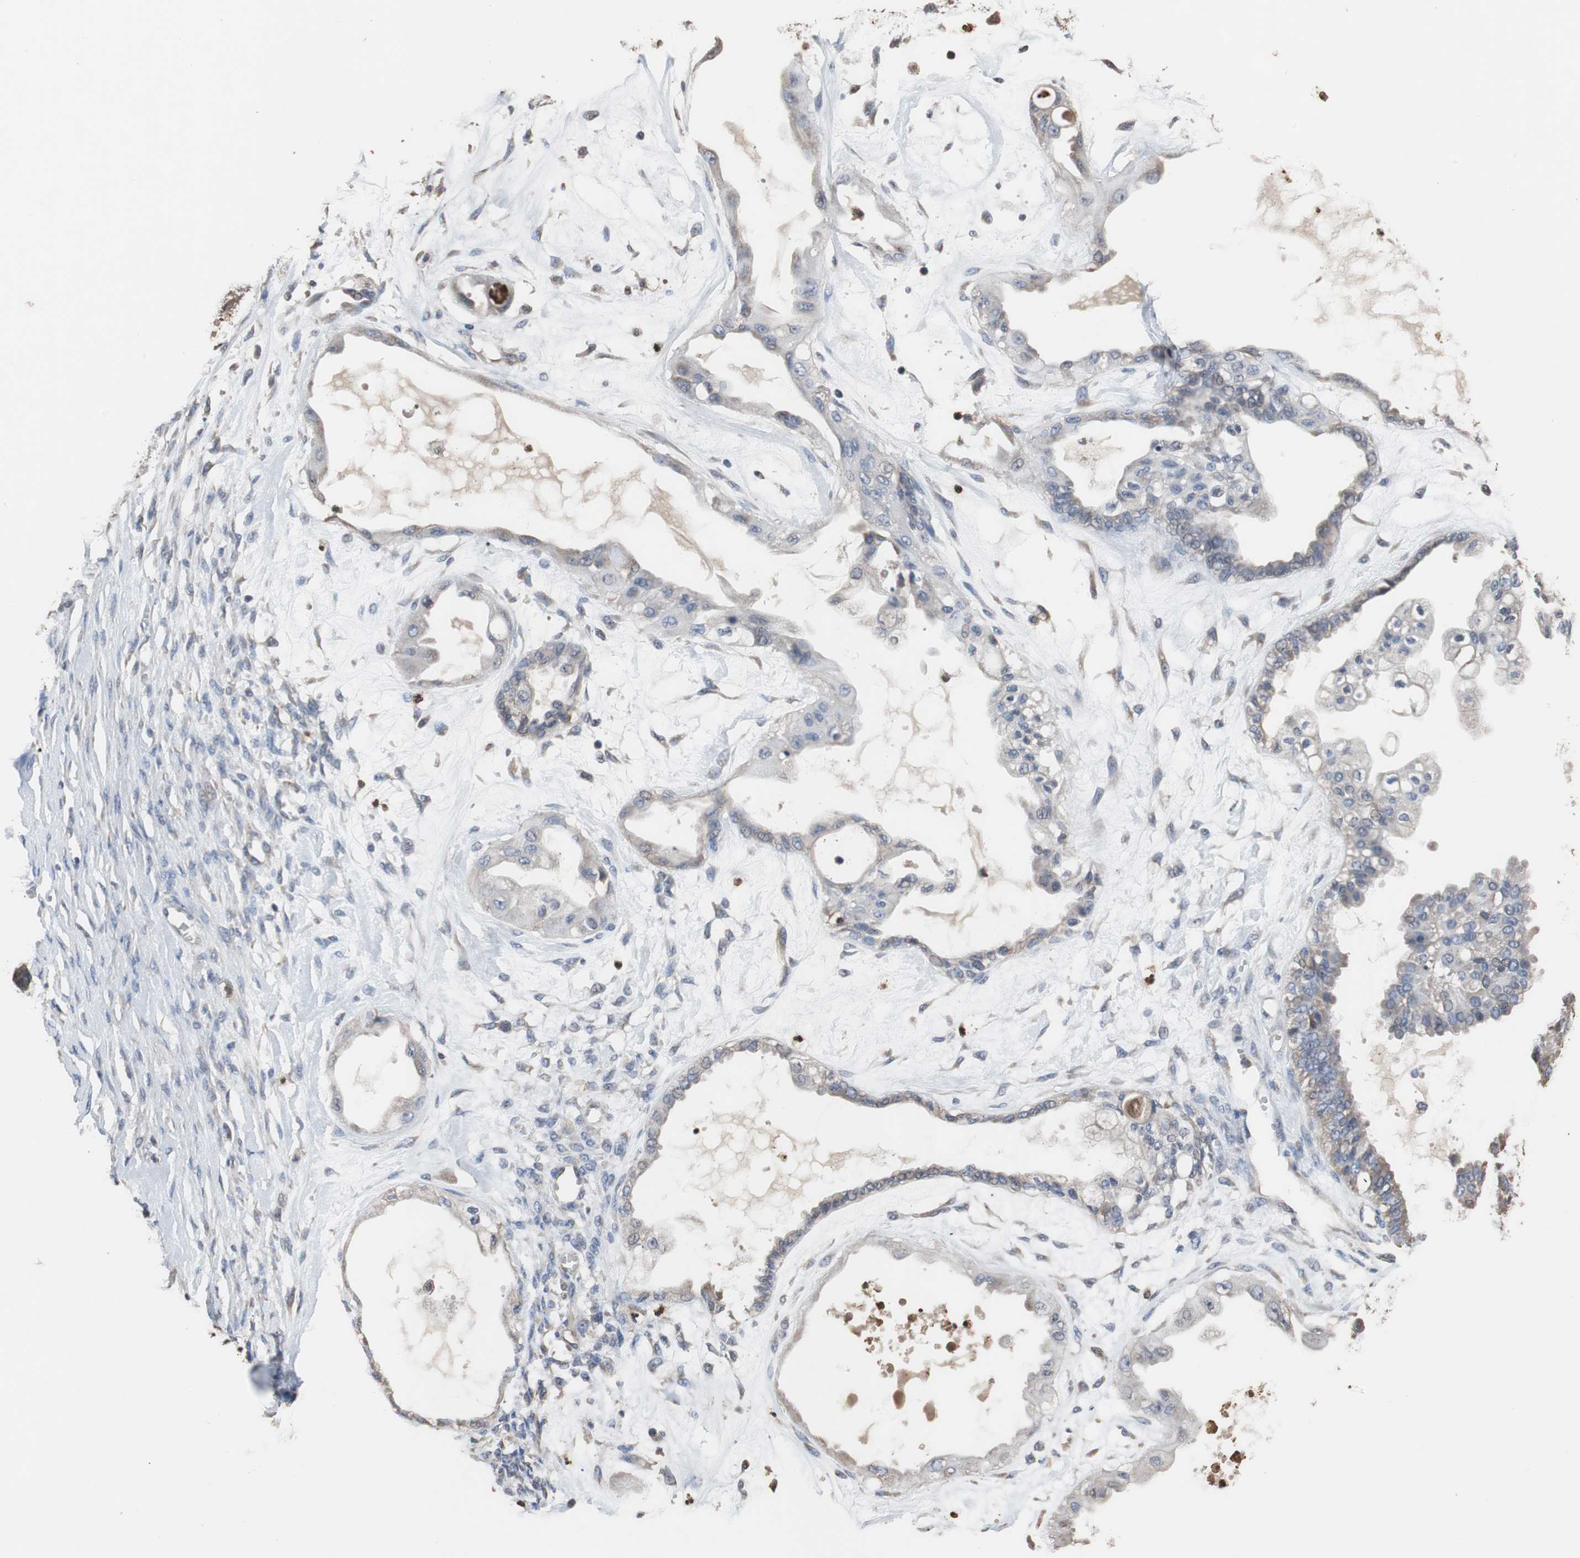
{"staining": {"intensity": "weak", "quantity": "<25%", "location": "cytoplasmic/membranous"}, "tissue": "ovarian cancer", "cell_type": "Tumor cells", "image_type": "cancer", "snomed": [{"axis": "morphology", "description": "Carcinoma, NOS"}, {"axis": "morphology", "description": "Carcinoma, endometroid"}, {"axis": "topography", "description": "Ovary"}], "caption": "Immunohistochemistry (IHC) photomicrograph of human ovarian cancer stained for a protein (brown), which demonstrates no staining in tumor cells.", "gene": "SCIMP", "patient": {"sex": "female", "age": 50}}